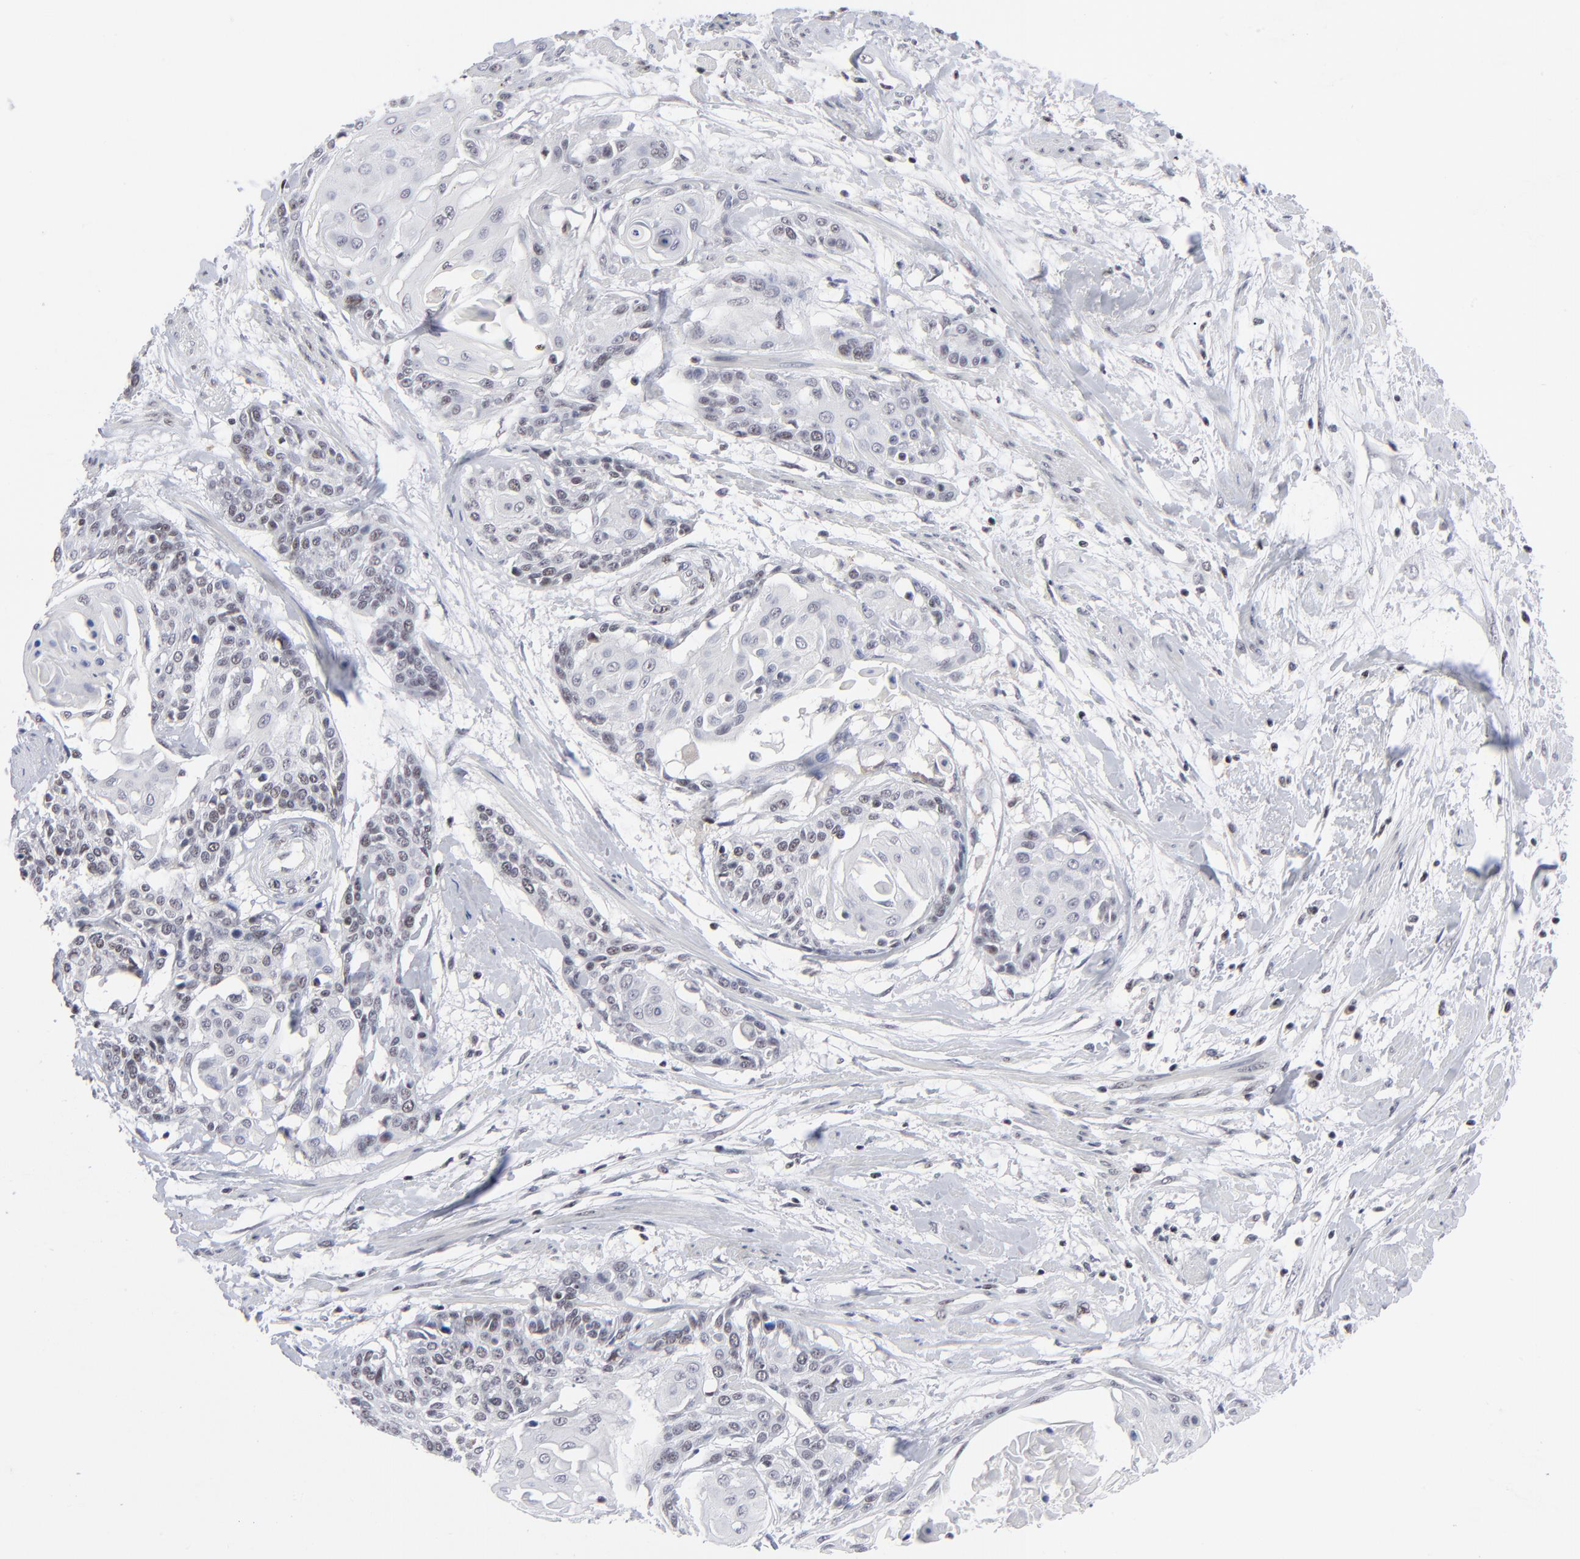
{"staining": {"intensity": "weak", "quantity": "<25%", "location": "nuclear"}, "tissue": "cervical cancer", "cell_type": "Tumor cells", "image_type": "cancer", "snomed": [{"axis": "morphology", "description": "Squamous cell carcinoma, NOS"}, {"axis": "topography", "description": "Cervix"}], "caption": "Histopathology image shows no protein expression in tumor cells of cervical cancer (squamous cell carcinoma) tissue.", "gene": "SP2", "patient": {"sex": "female", "age": 57}}